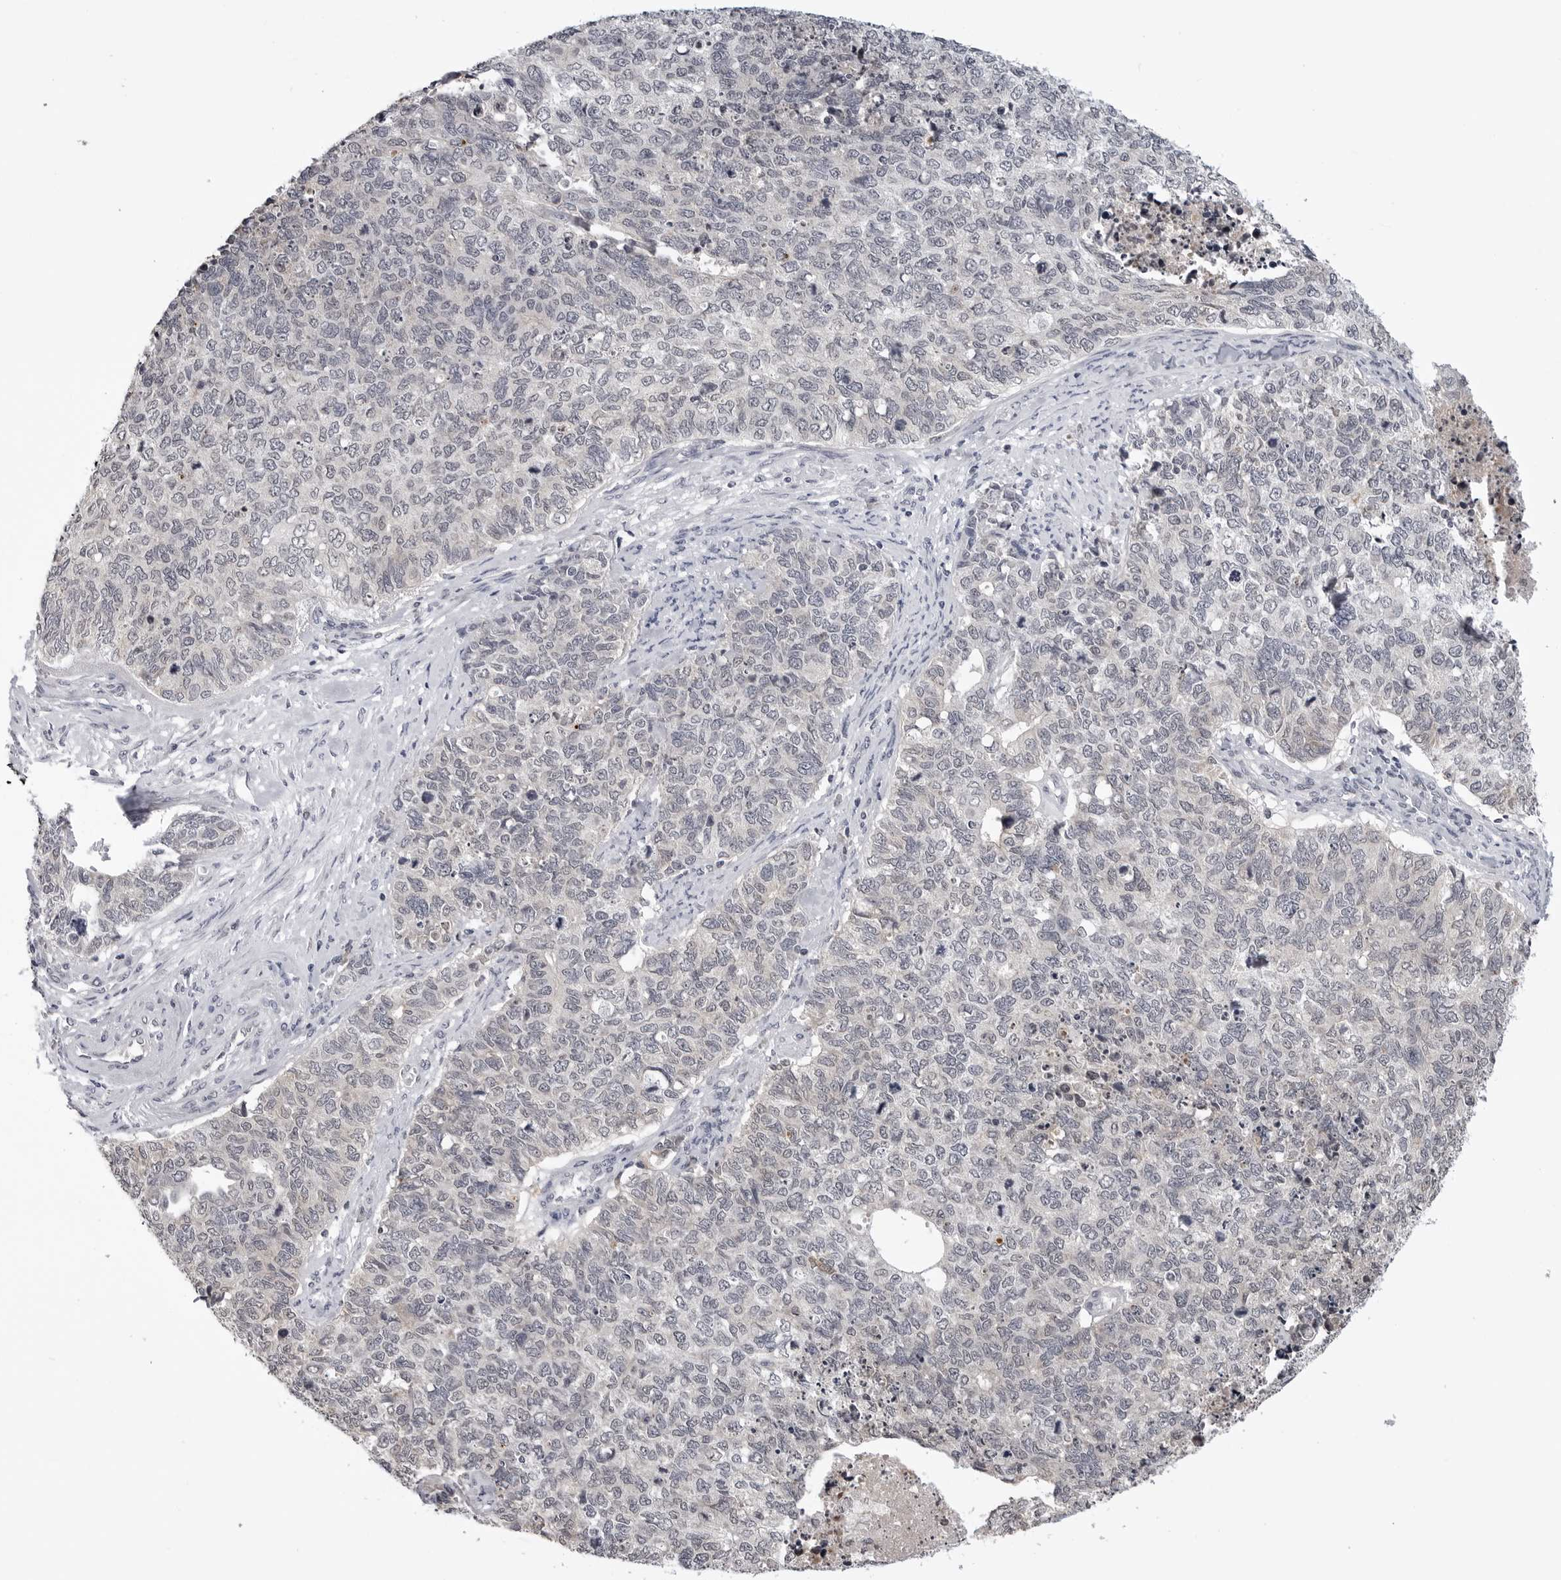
{"staining": {"intensity": "negative", "quantity": "none", "location": "none"}, "tissue": "cervical cancer", "cell_type": "Tumor cells", "image_type": "cancer", "snomed": [{"axis": "morphology", "description": "Squamous cell carcinoma, NOS"}, {"axis": "topography", "description": "Cervix"}], "caption": "Cervical cancer was stained to show a protein in brown. There is no significant expression in tumor cells. (IHC, brightfield microscopy, high magnification).", "gene": "CDK20", "patient": {"sex": "female", "age": 63}}